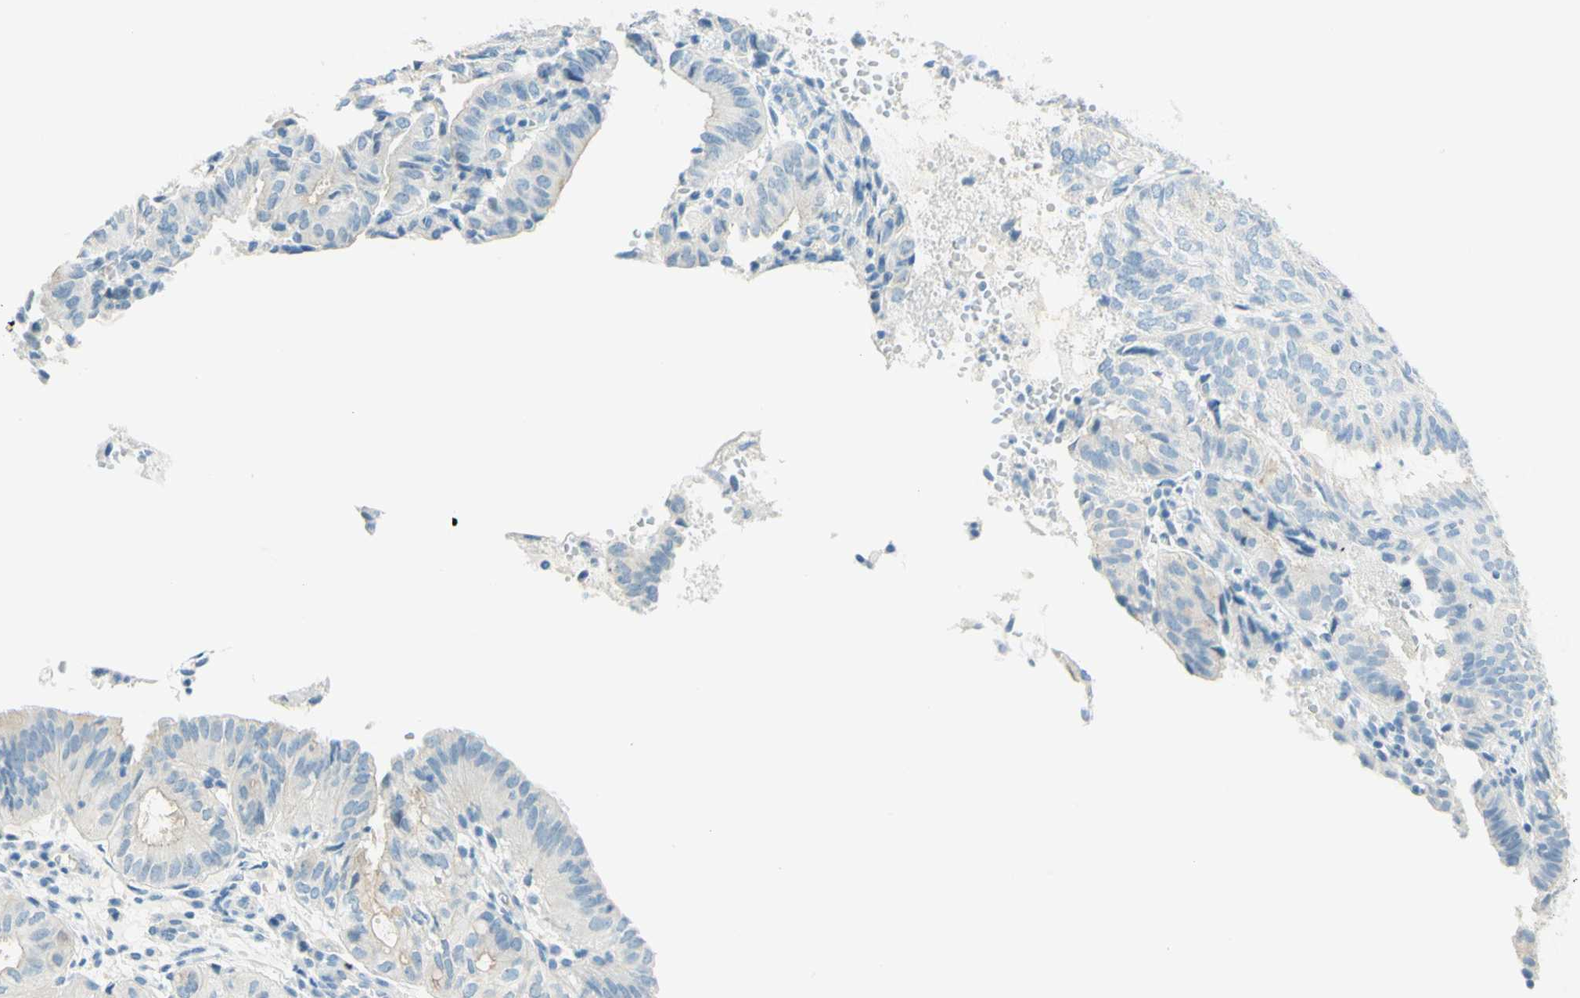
{"staining": {"intensity": "negative", "quantity": "none", "location": "none"}, "tissue": "endometrial cancer", "cell_type": "Tumor cells", "image_type": "cancer", "snomed": [{"axis": "morphology", "description": "Adenocarcinoma, NOS"}, {"axis": "topography", "description": "Uterus"}], "caption": "DAB immunohistochemical staining of human endometrial adenocarcinoma demonstrates no significant positivity in tumor cells.", "gene": "TMEM132D", "patient": {"sex": "female", "age": 60}}